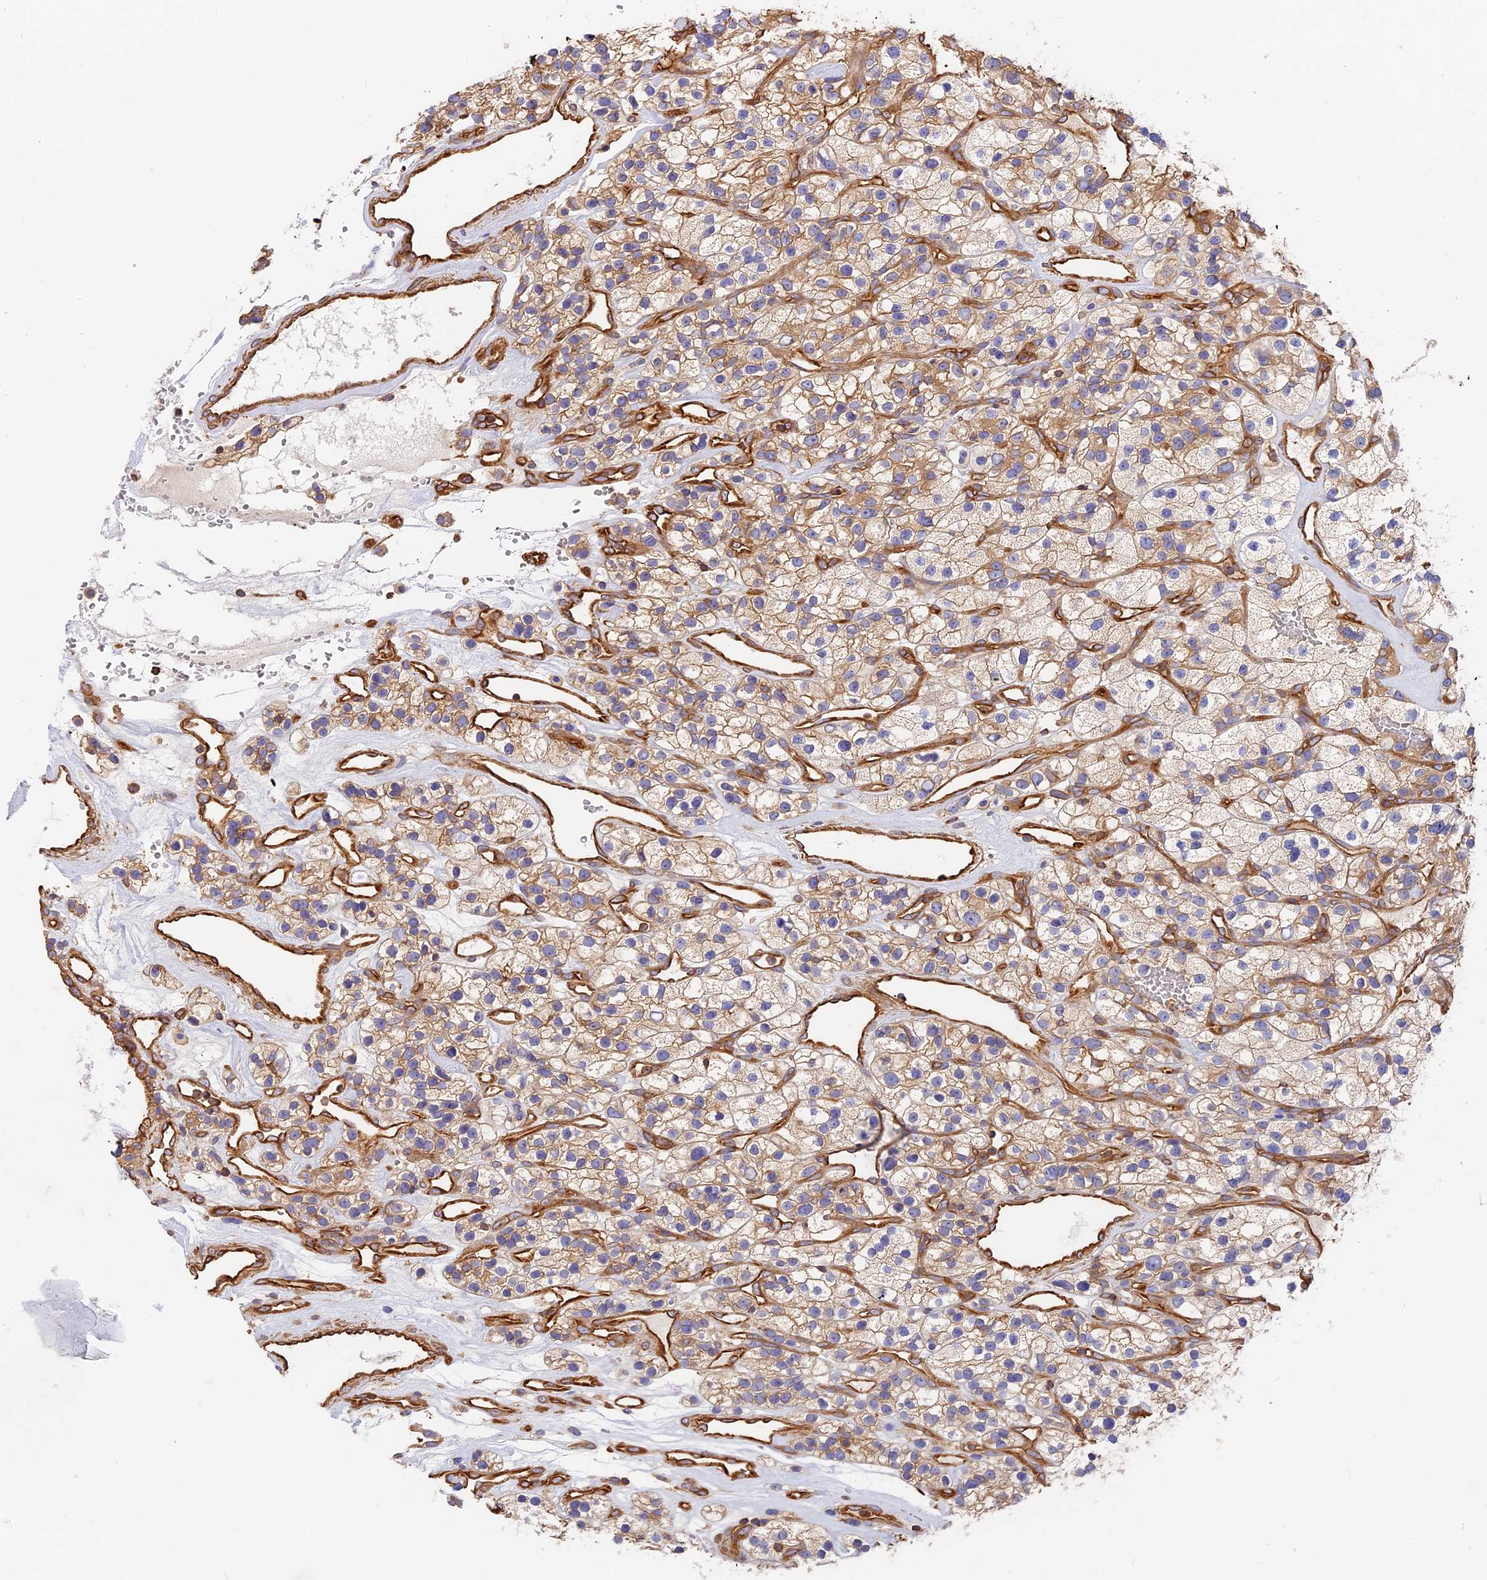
{"staining": {"intensity": "moderate", "quantity": ">75%", "location": "cytoplasmic/membranous"}, "tissue": "renal cancer", "cell_type": "Tumor cells", "image_type": "cancer", "snomed": [{"axis": "morphology", "description": "Adenocarcinoma, NOS"}, {"axis": "topography", "description": "Kidney"}], "caption": "IHC staining of renal cancer, which reveals medium levels of moderate cytoplasmic/membranous expression in approximately >75% of tumor cells indicating moderate cytoplasmic/membranous protein expression. The staining was performed using DAB (3,3'-diaminobenzidine) (brown) for protein detection and nuclei were counterstained in hematoxylin (blue).", "gene": "VPS18", "patient": {"sex": "female", "age": 57}}